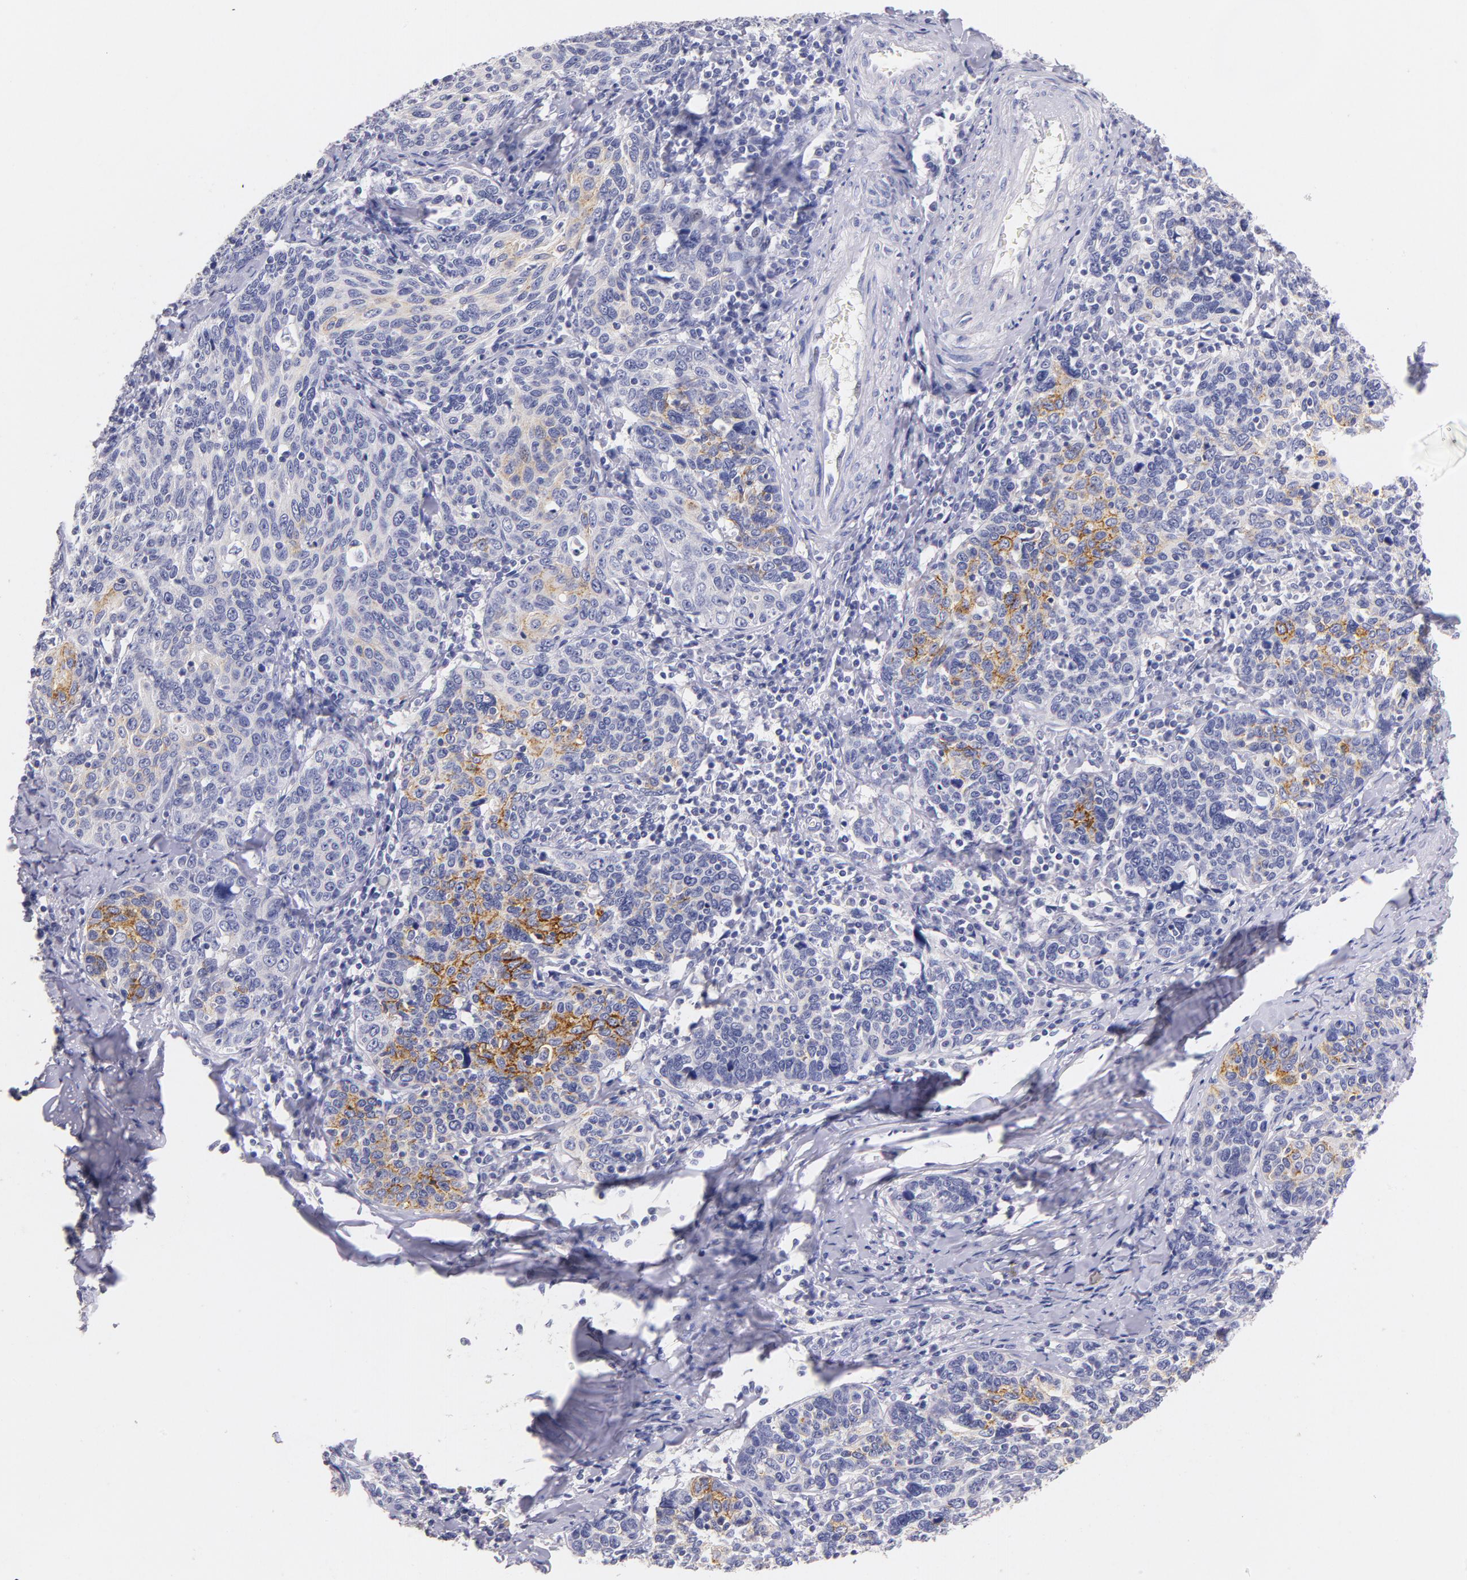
{"staining": {"intensity": "moderate", "quantity": "<25%", "location": "cytoplasmic/membranous"}, "tissue": "cervical cancer", "cell_type": "Tumor cells", "image_type": "cancer", "snomed": [{"axis": "morphology", "description": "Squamous cell carcinoma, NOS"}, {"axis": "topography", "description": "Cervix"}], "caption": "Immunohistochemical staining of cervical cancer (squamous cell carcinoma) reveals low levels of moderate cytoplasmic/membranous staining in approximately <25% of tumor cells.", "gene": "CD44", "patient": {"sex": "female", "age": 41}}